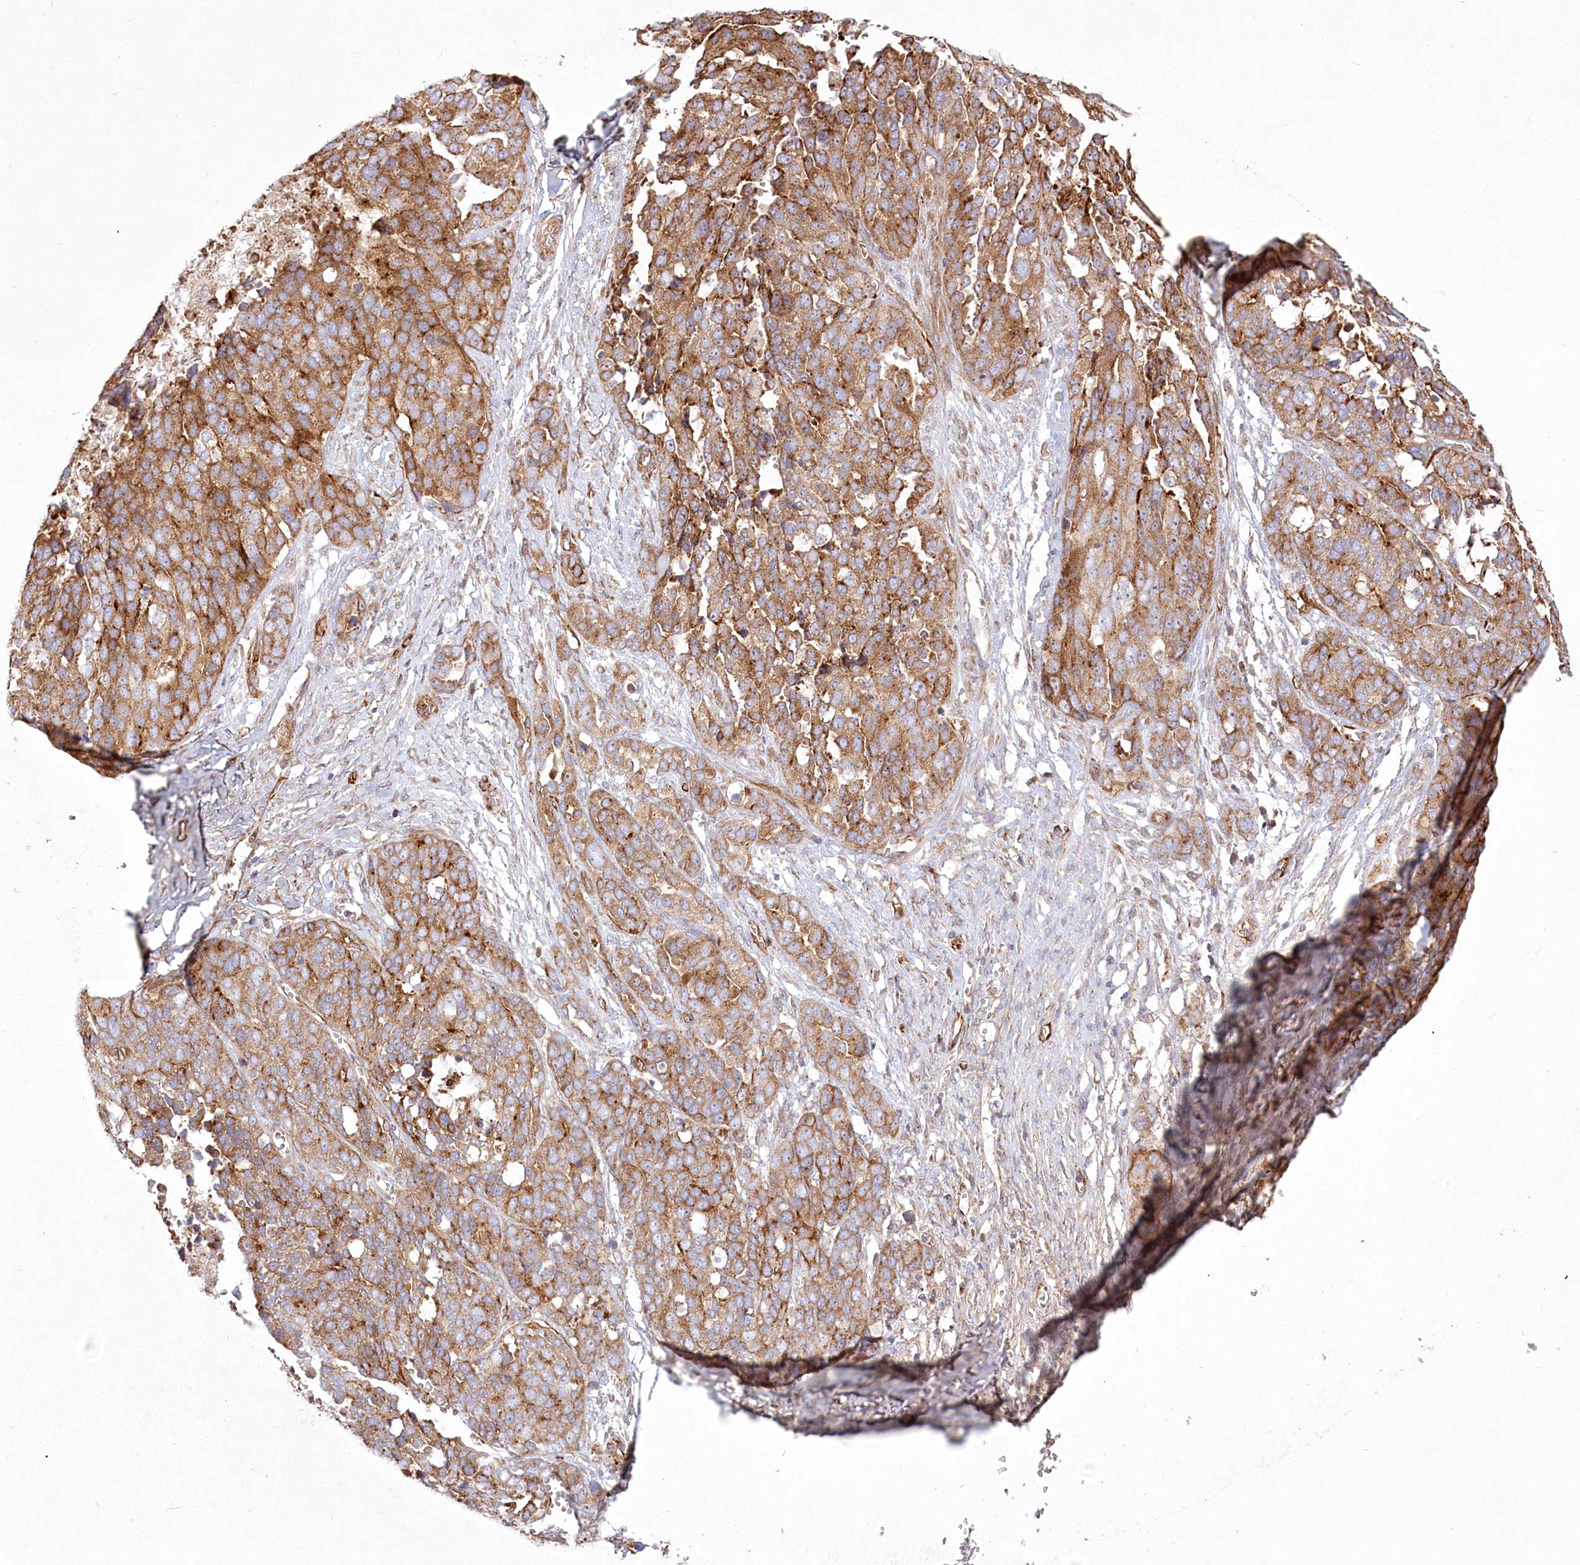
{"staining": {"intensity": "moderate", "quantity": ">75%", "location": "cytoplasmic/membranous"}, "tissue": "ovarian cancer", "cell_type": "Tumor cells", "image_type": "cancer", "snomed": [{"axis": "morphology", "description": "Cystadenocarcinoma, serous, NOS"}, {"axis": "topography", "description": "Ovary"}], "caption": "This micrograph exhibits immunohistochemistry staining of human ovarian cancer (serous cystadenocarcinoma), with medium moderate cytoplasmic/membranous staining in approximately >75% of tumor cells.", "gene": "COMMD3", "patient": {"sex": "female", "age": 44}}